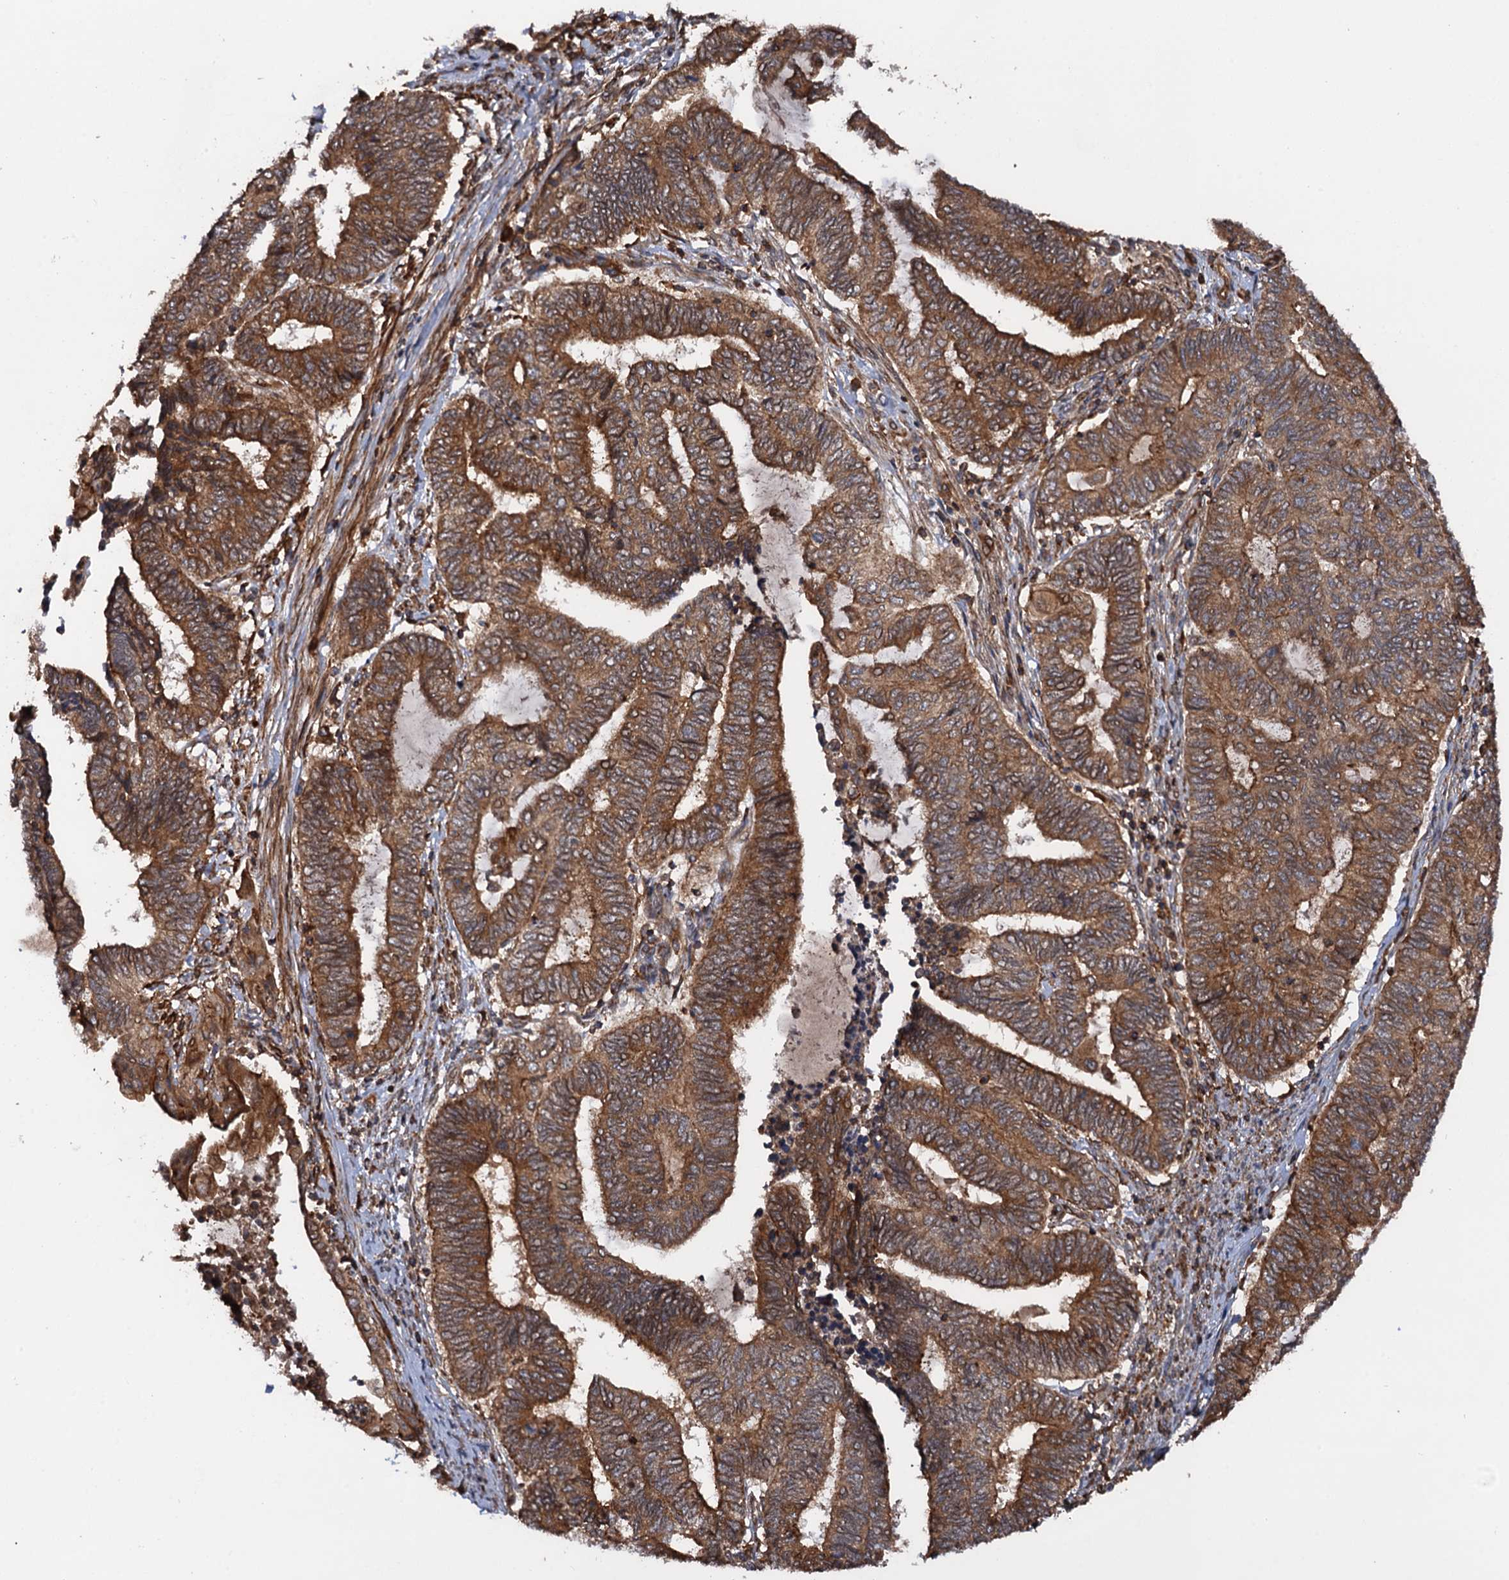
{"staining": {"intensity": "moderate", "quantity": ">75%", "location": "cytoplasmic/membranous"}, "tissue": "endometrial cancer", "cell_type": "Tumor cells", "image_type": "cancer", "snomed": [{"axis": "morphology", "description": "Adenocarcinoma, NOS"}, {"axis": "topography", "description": "Uterus"}, {"axis": "topography", "description": "Endometrium"}], "caption": "Protein positivity by IHC shows moderate cytoplasmic/membranous staining in about >75% of tumor cells in endometrial adenocarcinoma. (DAB (3,3'-diaminobenzidine) = brown stain, brightfield microscopy at high magnification).", "gene": "BORA", "patient": {"sex": "female", "age": 70}}